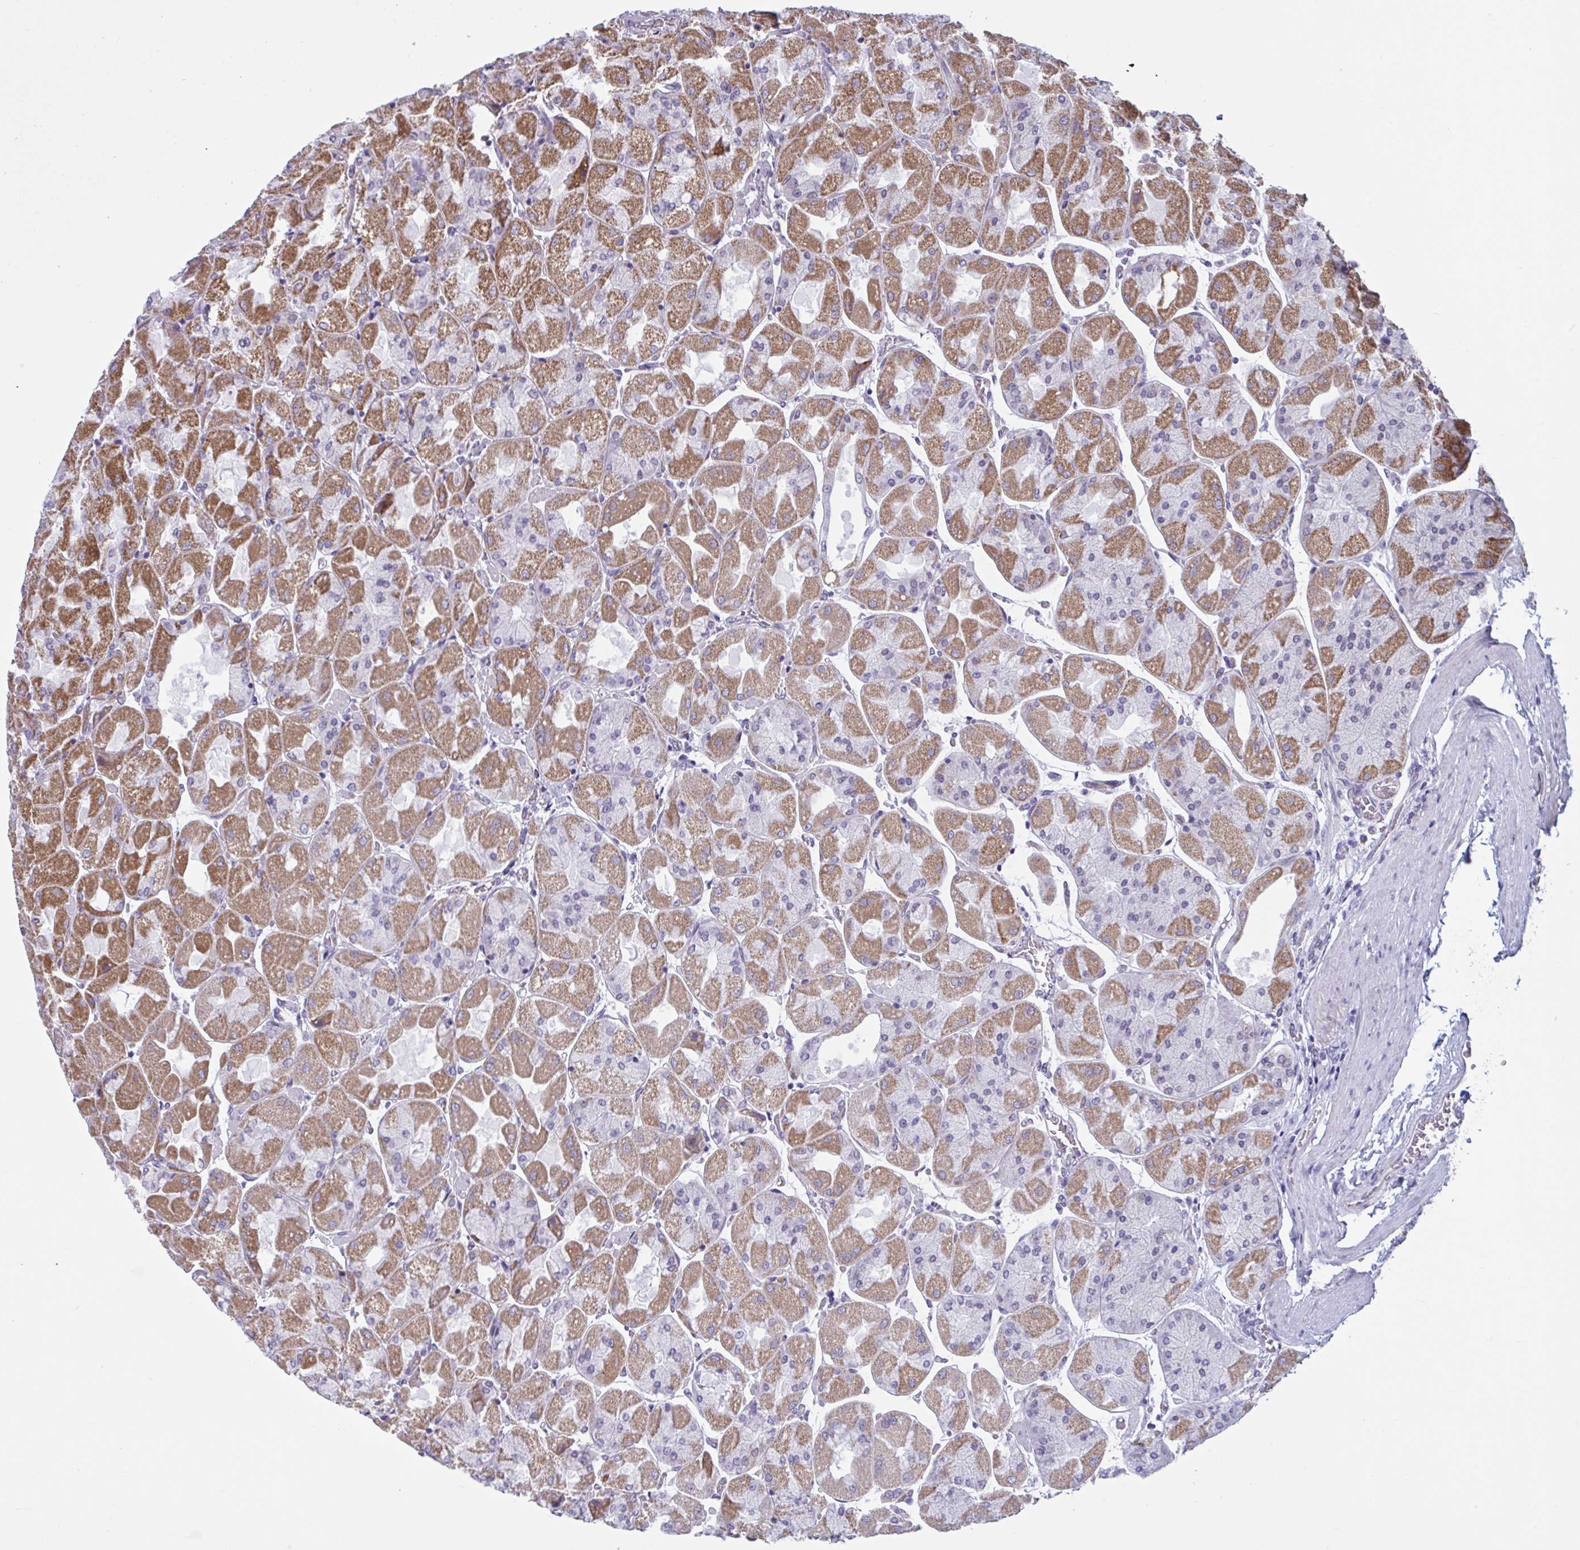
{"staining": {"intensity": "moderate", "quantity": "25%-75%", "location": "cytoplasmic/membranous"}, "tissue": "stomach", "cell_type": "Glandular cells", "image_type": "normal", "snomed": [{"axis": "morphology", "description": "Normal tissue, NOS"}, {"axis": "topography", "description": "Stomach"}], "caption": "DAB immunohistochemical staining of unremarkable stomach exhibits moderate cytoplasmic/membranous protein expression in approximately 25%-75% of glandular cells. Immunohistochemistry (ihc) stains the protein in brown and the nuclei are stained blue.", "gene": "DOCK11", "patient": {"sex": "female", "age": 61}}